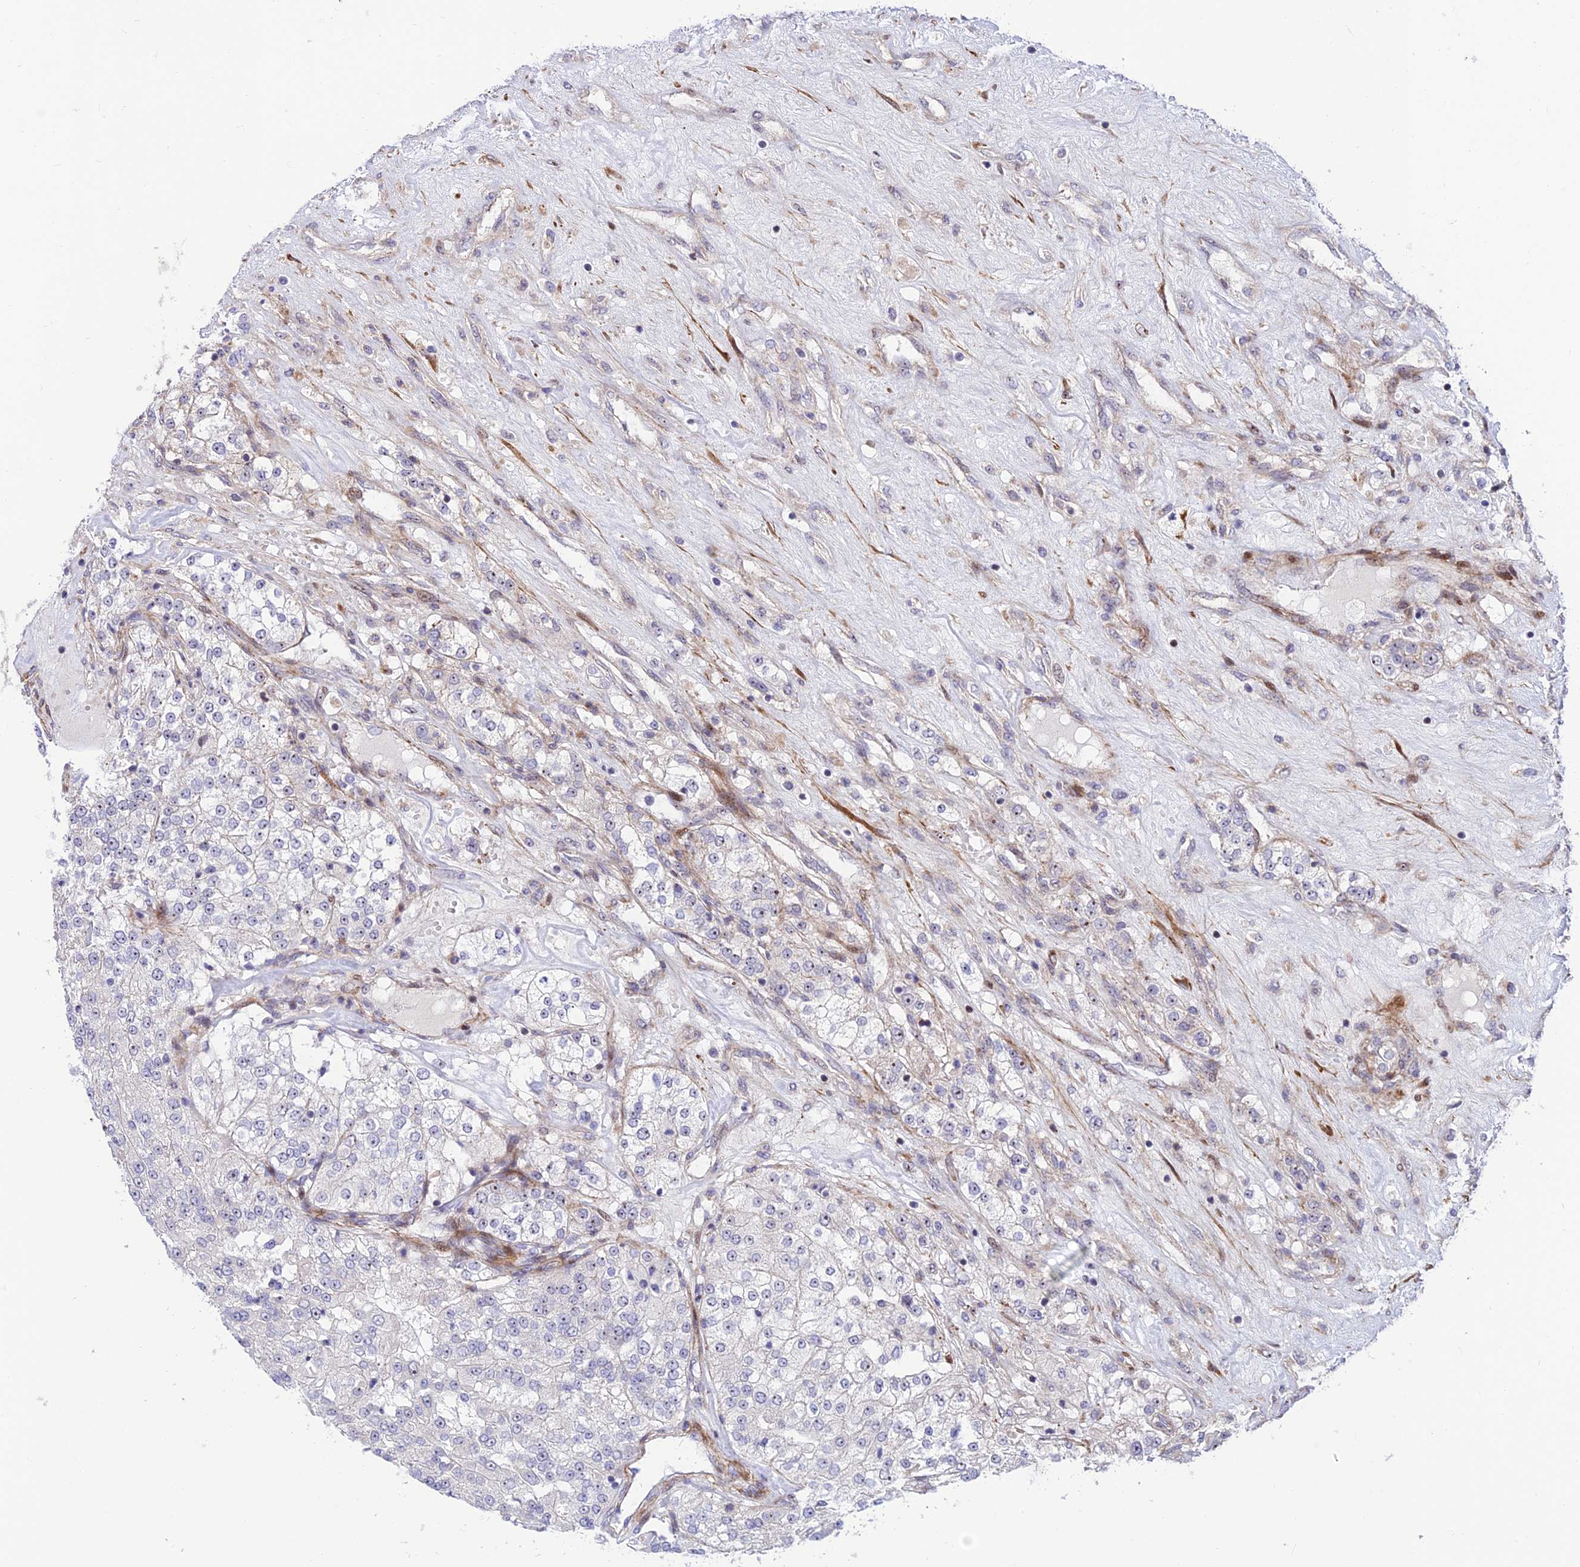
{"staining": {"intensity": "negative", "quantity": "none", "location": "none"}, "tissue": "renal cancer", "cell_type": "Tumor cells", "image_type": "cancer", "snomed": [{"axis": "morphology", "description": "Adenocarcinoma, NOS"}, {"axis": "topography", "description": "Kidney"}], "caption": "There is no significant staining in tumor cells of adenocarcinoma (renal).", "gene": "KBTBD7", "patient": {"sex": "female", "age": 63}}